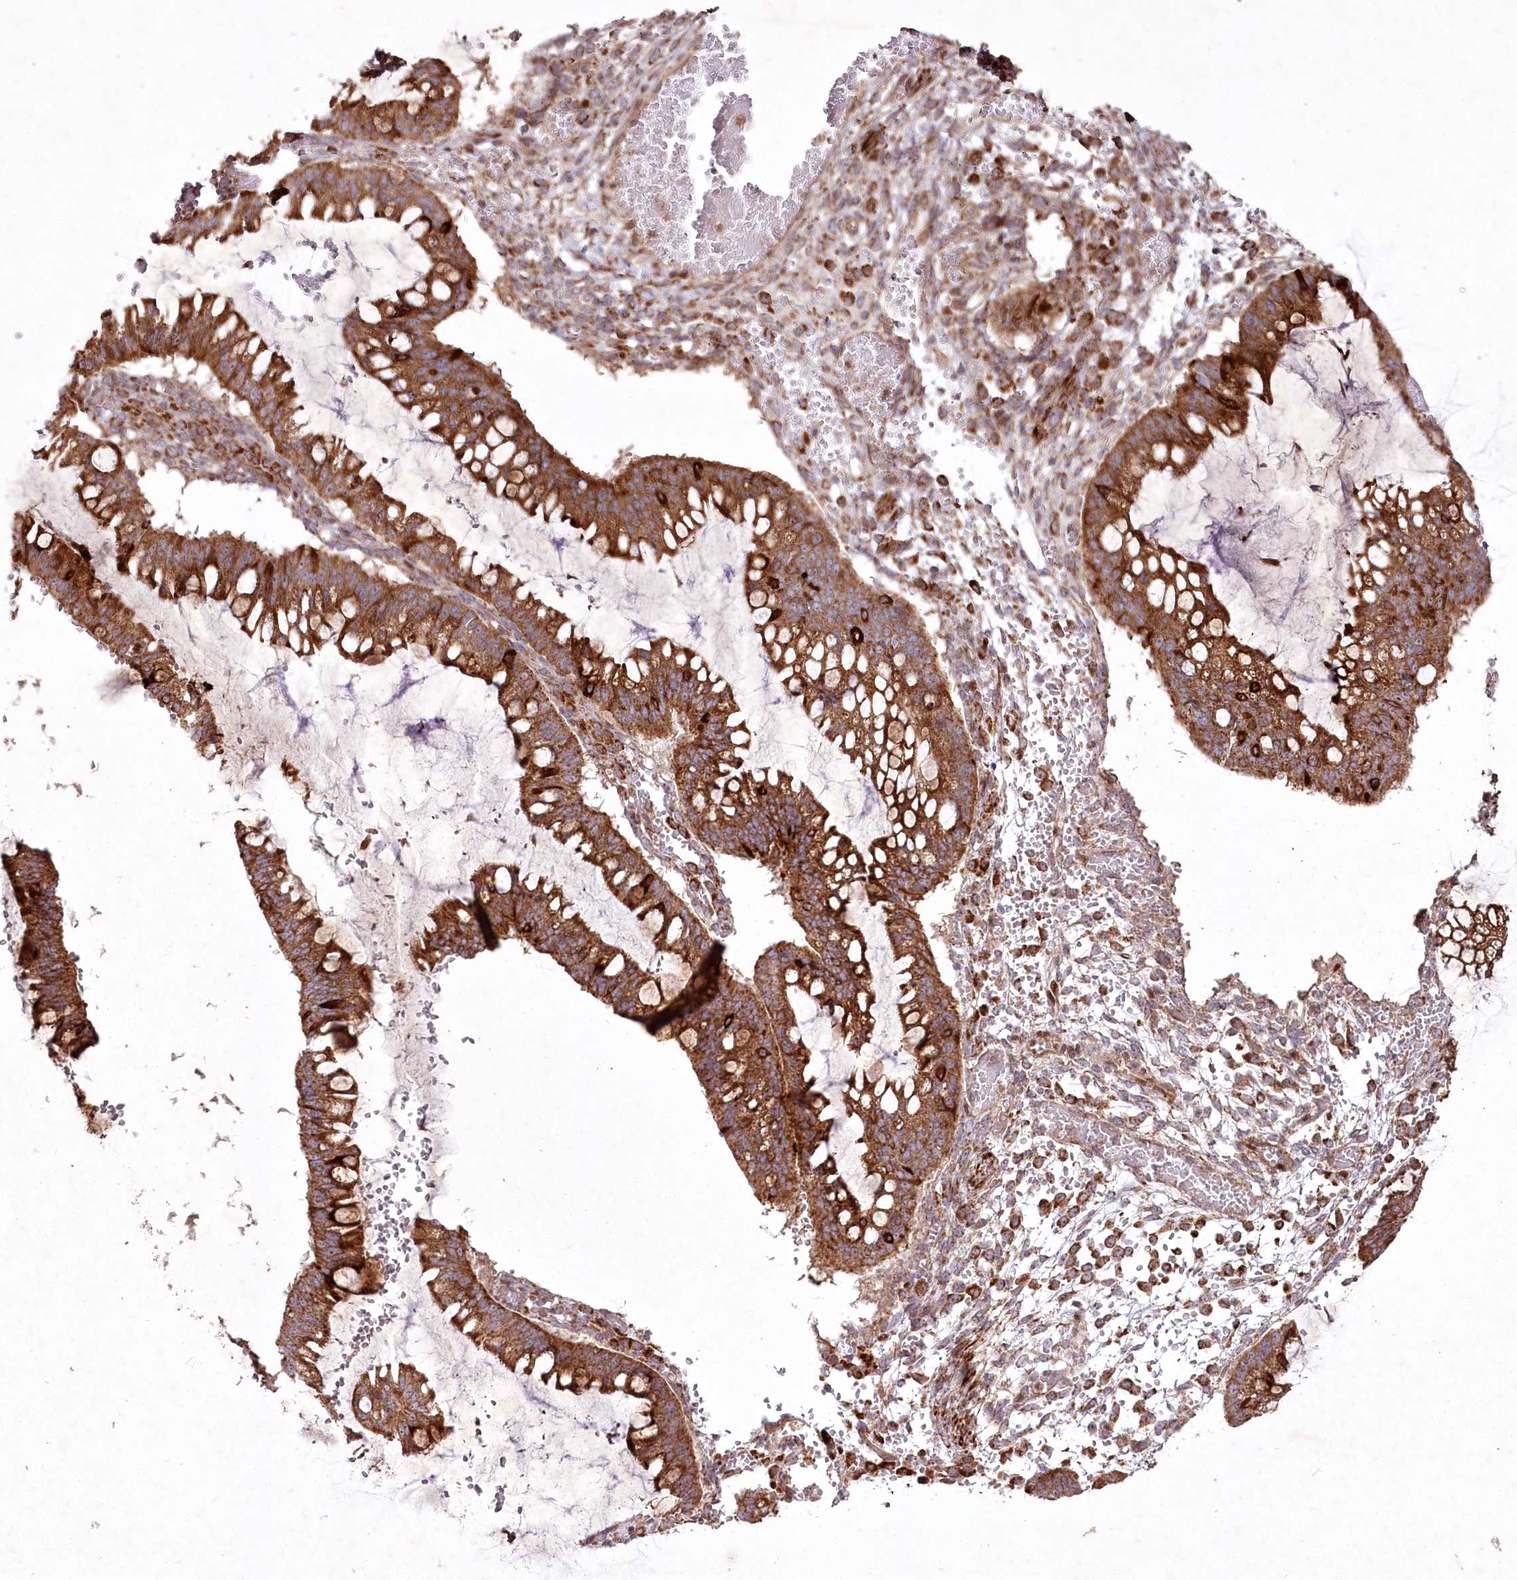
{"staining": {"intensity": "strong", "quantity": ">75%", "location": "cytoplasmic/membranous"}, "tissue": "ovarian cancer", "cell_type": "Tumor cells", "image_type": "cancer", "snomed": [{"axis": "morphology", "description": "Cystadenocarcinoma, mucinous, NOS"}, {"axis": "topography", "description": "Ovary"}], "caption": "Protein staining of ovarian cancer tissue reveals strong cytoplasmic/membranous staining in about >75% of tumor cells.", "gene": "PSTK", "patient": {"sex": "female", "age": 73}}